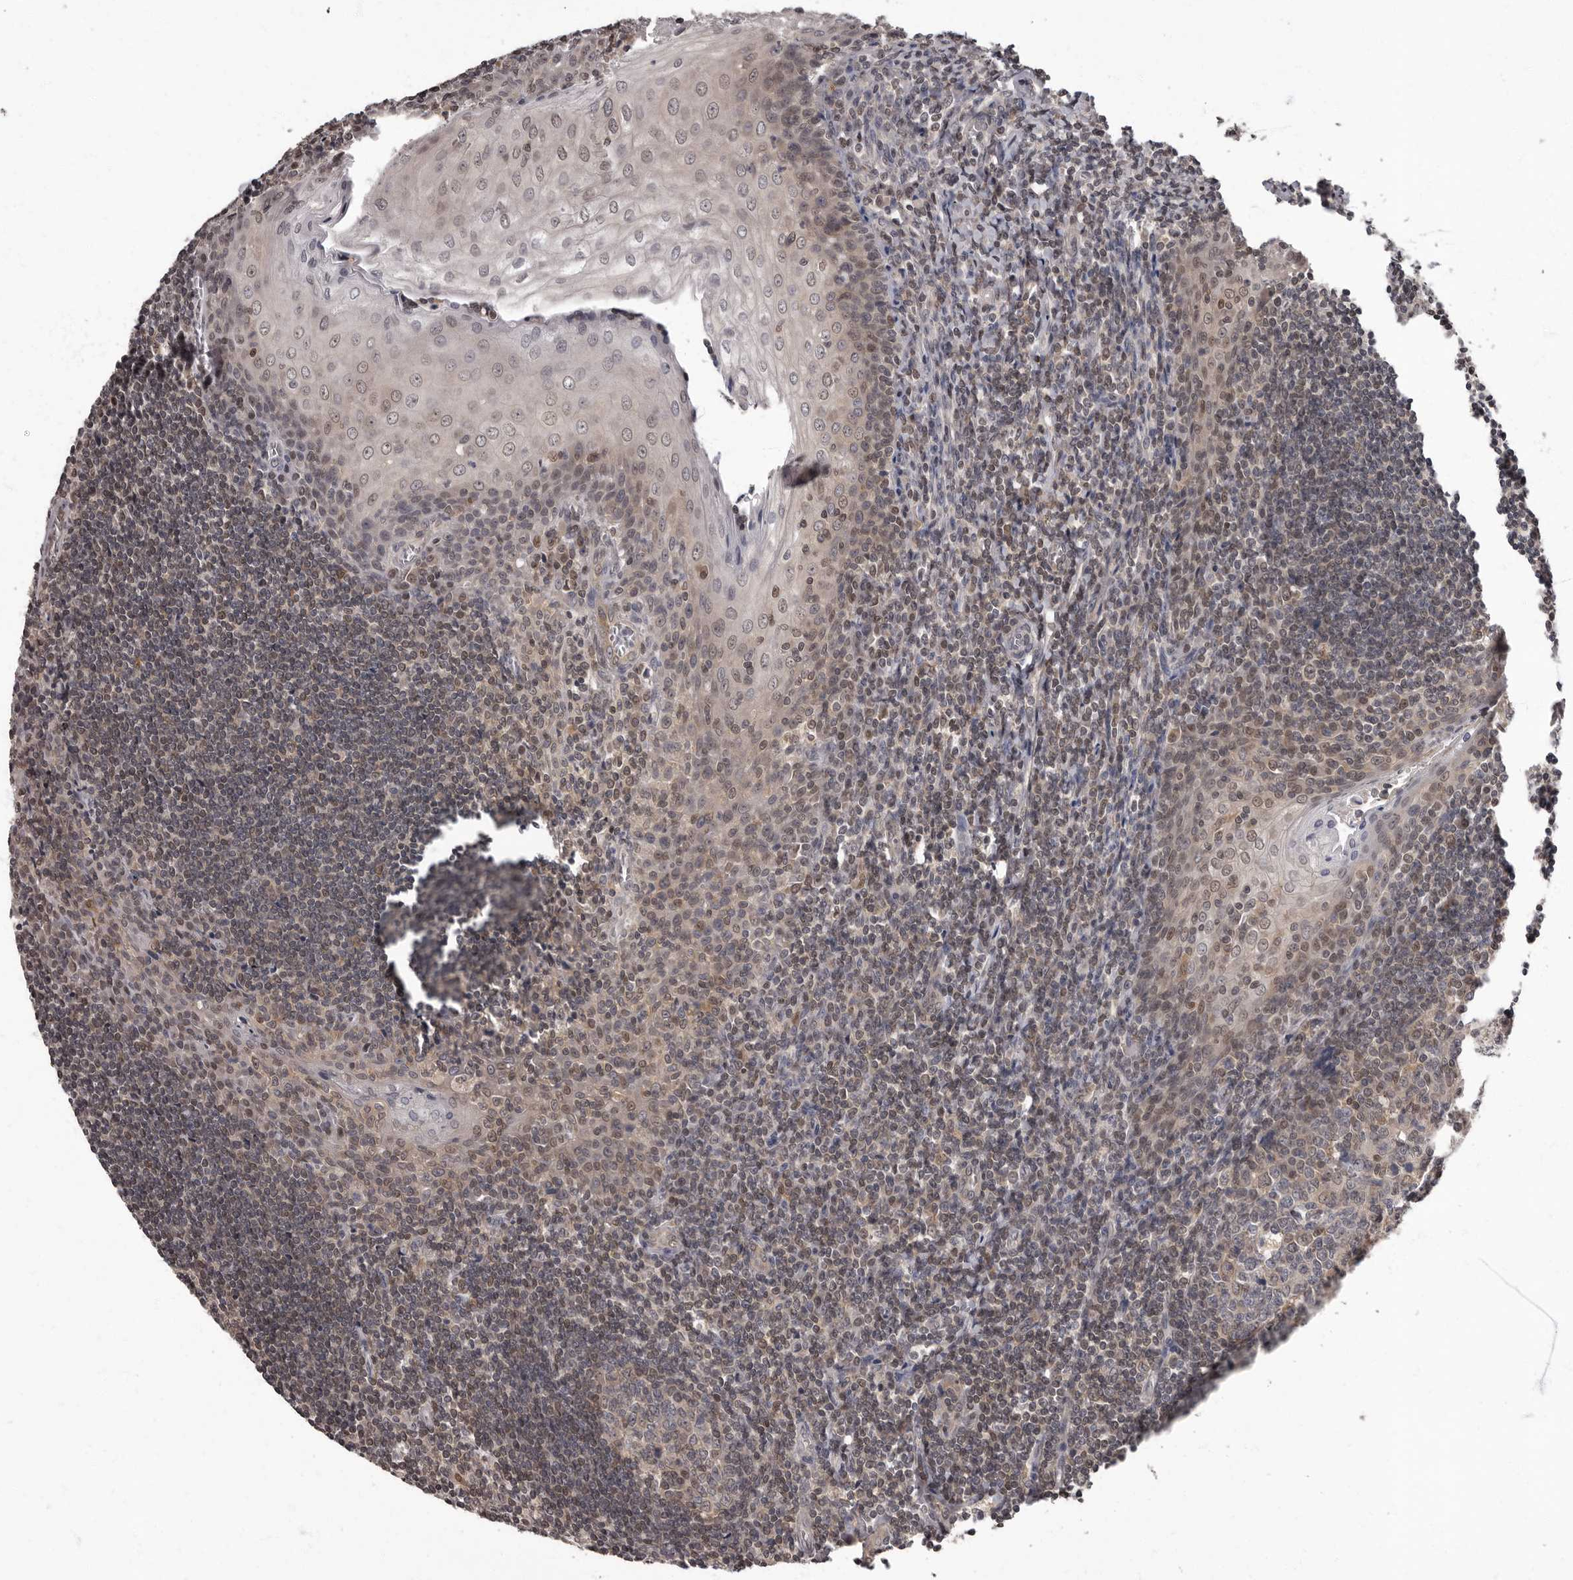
{"staining": {"intensity": "moderate", "quantity": "<25%", "location": "nuclear"}, "tissue": "tonsil", "cell_type": "Germinal center cells", "image_type": "normal", "snomed": [{"axis": "morphology", "description": "Normal tissue, NOS"}, {"axis": "topography", "description": "Tonsil"}], "caption": "IHC image of normal tonsil: tonsil stained using IHC exhibits low levels of moderate protein expression localized specifically in the nuclear of germinal center cells, appearing as a nuclear brown color.", "gene": "C1orf50", "patient": {"sex": "male", "age": 27}}